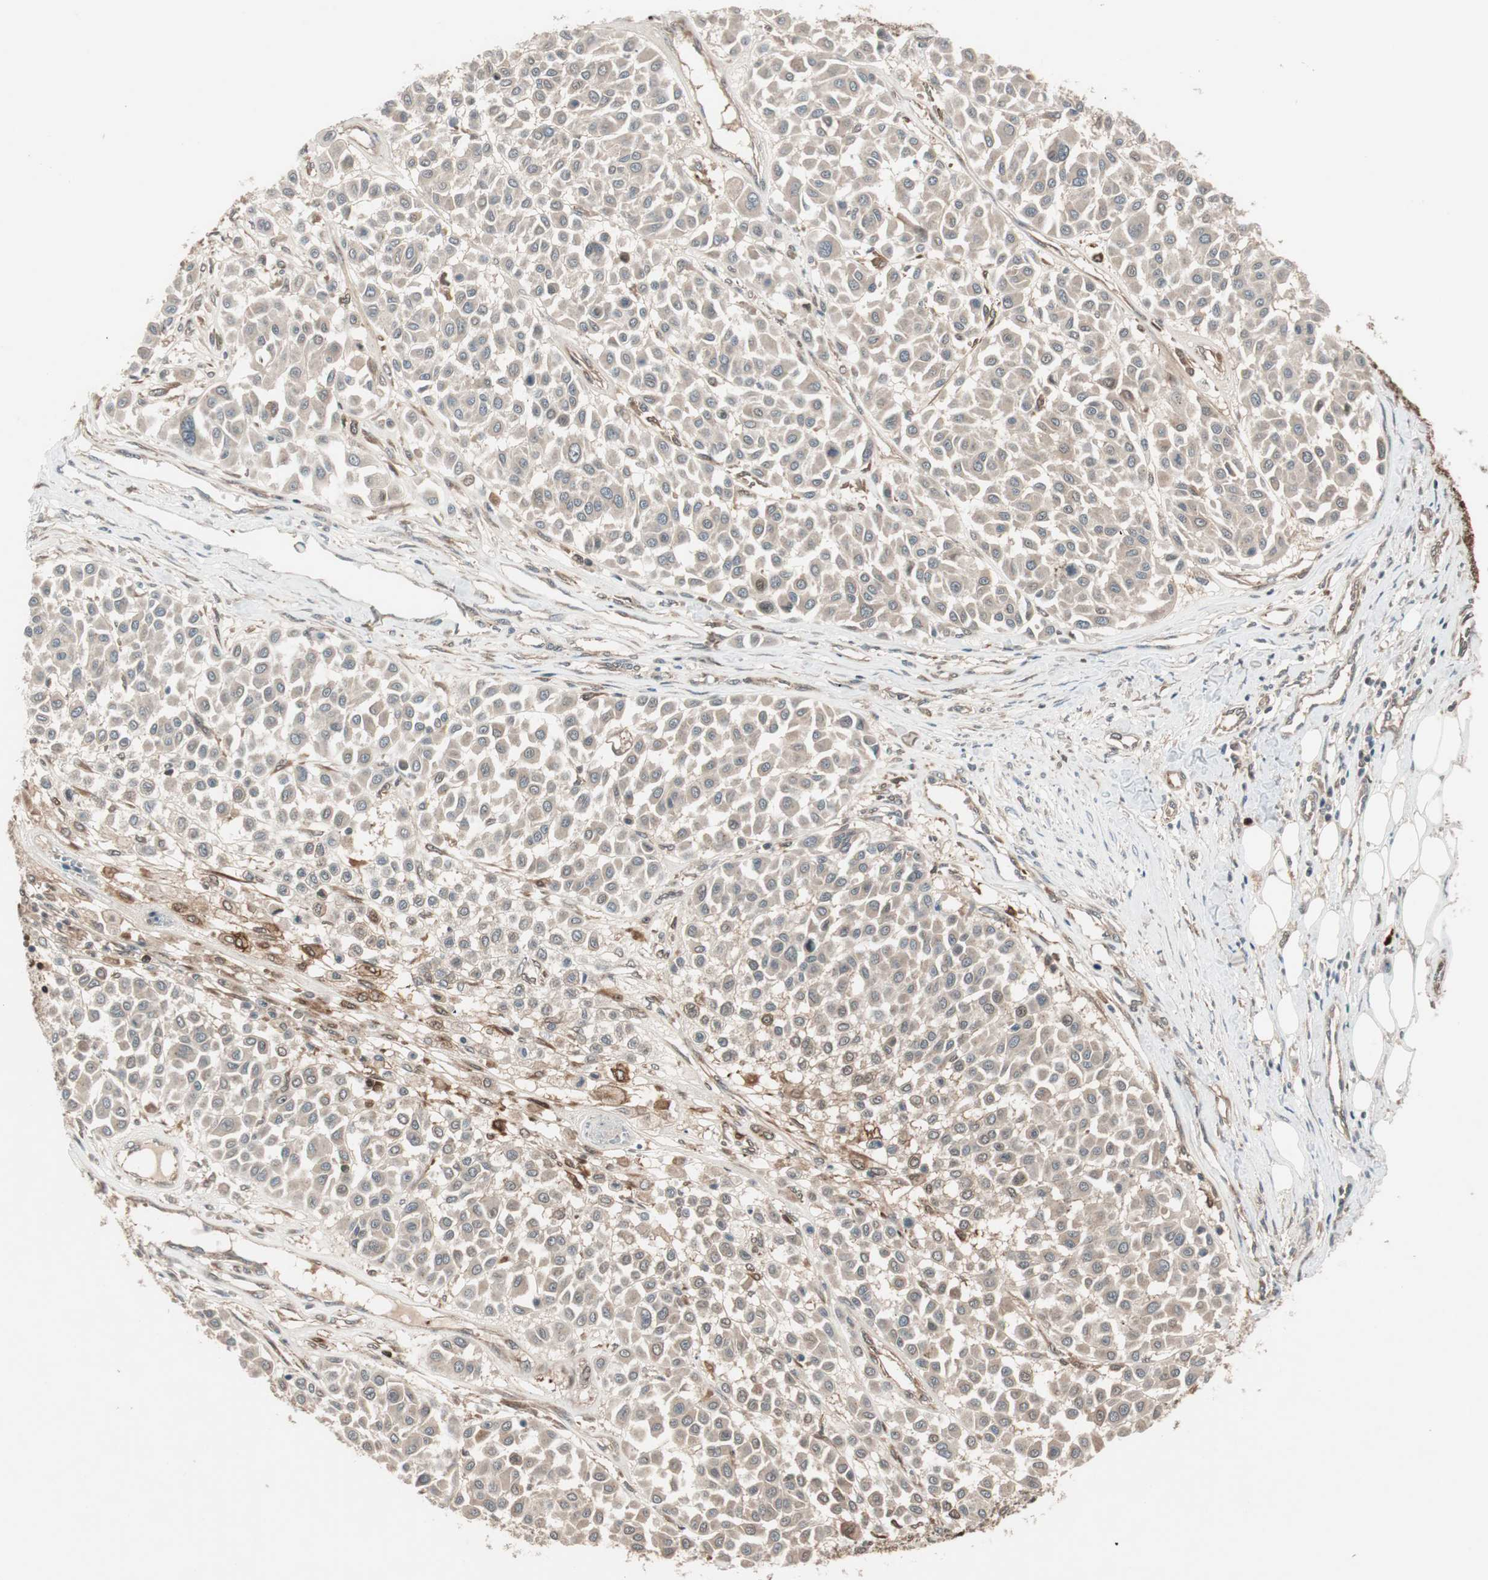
{"staining": {"intensity": "weak", "quantity": ">75%", "location": "cytoplasmic/membranous"}, "tissue": "melanoma", "cell_type": "Tumor cells", "image_type": "cancer", "snomed": [{"axis": "morphology", "description": "Malignant melanoma, Metastatic site"}, {"axis": "topography", "description": "Soft tissue"}], "caption": "Human melanoma stained for a protein (brown) displays weak cytoplasmic/membranous positive staining in about >75% of tumor cells.", "gene": "PRKG2", "patient": {"sex": "male", "age": 41}}